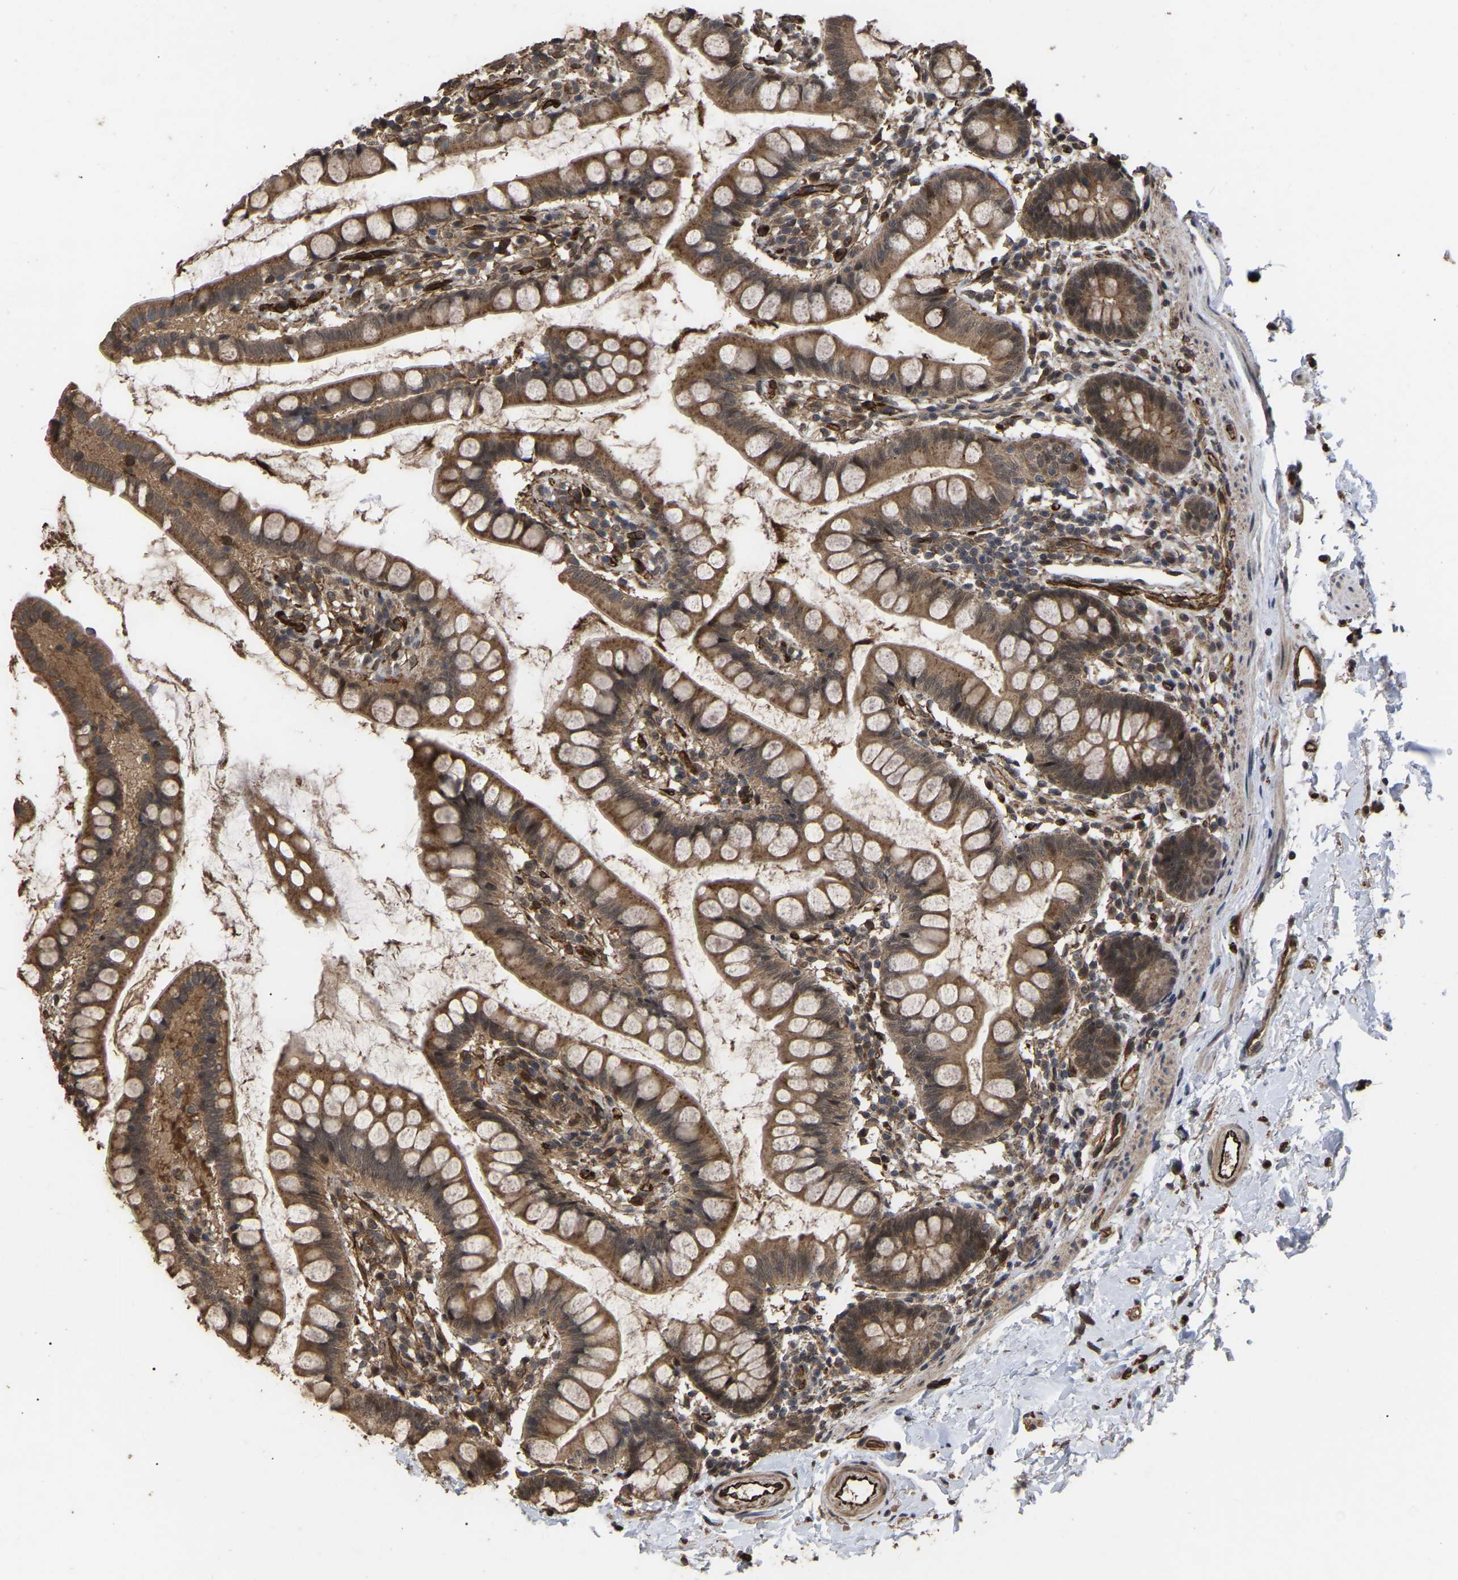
{"staining": {"intensity": "moderate", "quantity": ">75%", "location": "cytoplasmic/membranous"}, "tissue": "small intestine", "cell_type": "Glandular cells", "image_type": "normal", "snomed": [{"axis": "morphology", "description": "Normal tissue, NOS"}, {"axis": "topography", "description": "Small intestine"}], "caption": "Immunohistochemical staining of unremarkable small intestine displays moderate cytoplasmic/membranous protein positivity in approximately >75% of glandular cells. (brown staining indicates protein expression, while blue staining denotes nuclei).", "gene": "FAM161B", "patient": {"sex": "female", "age": 84}}